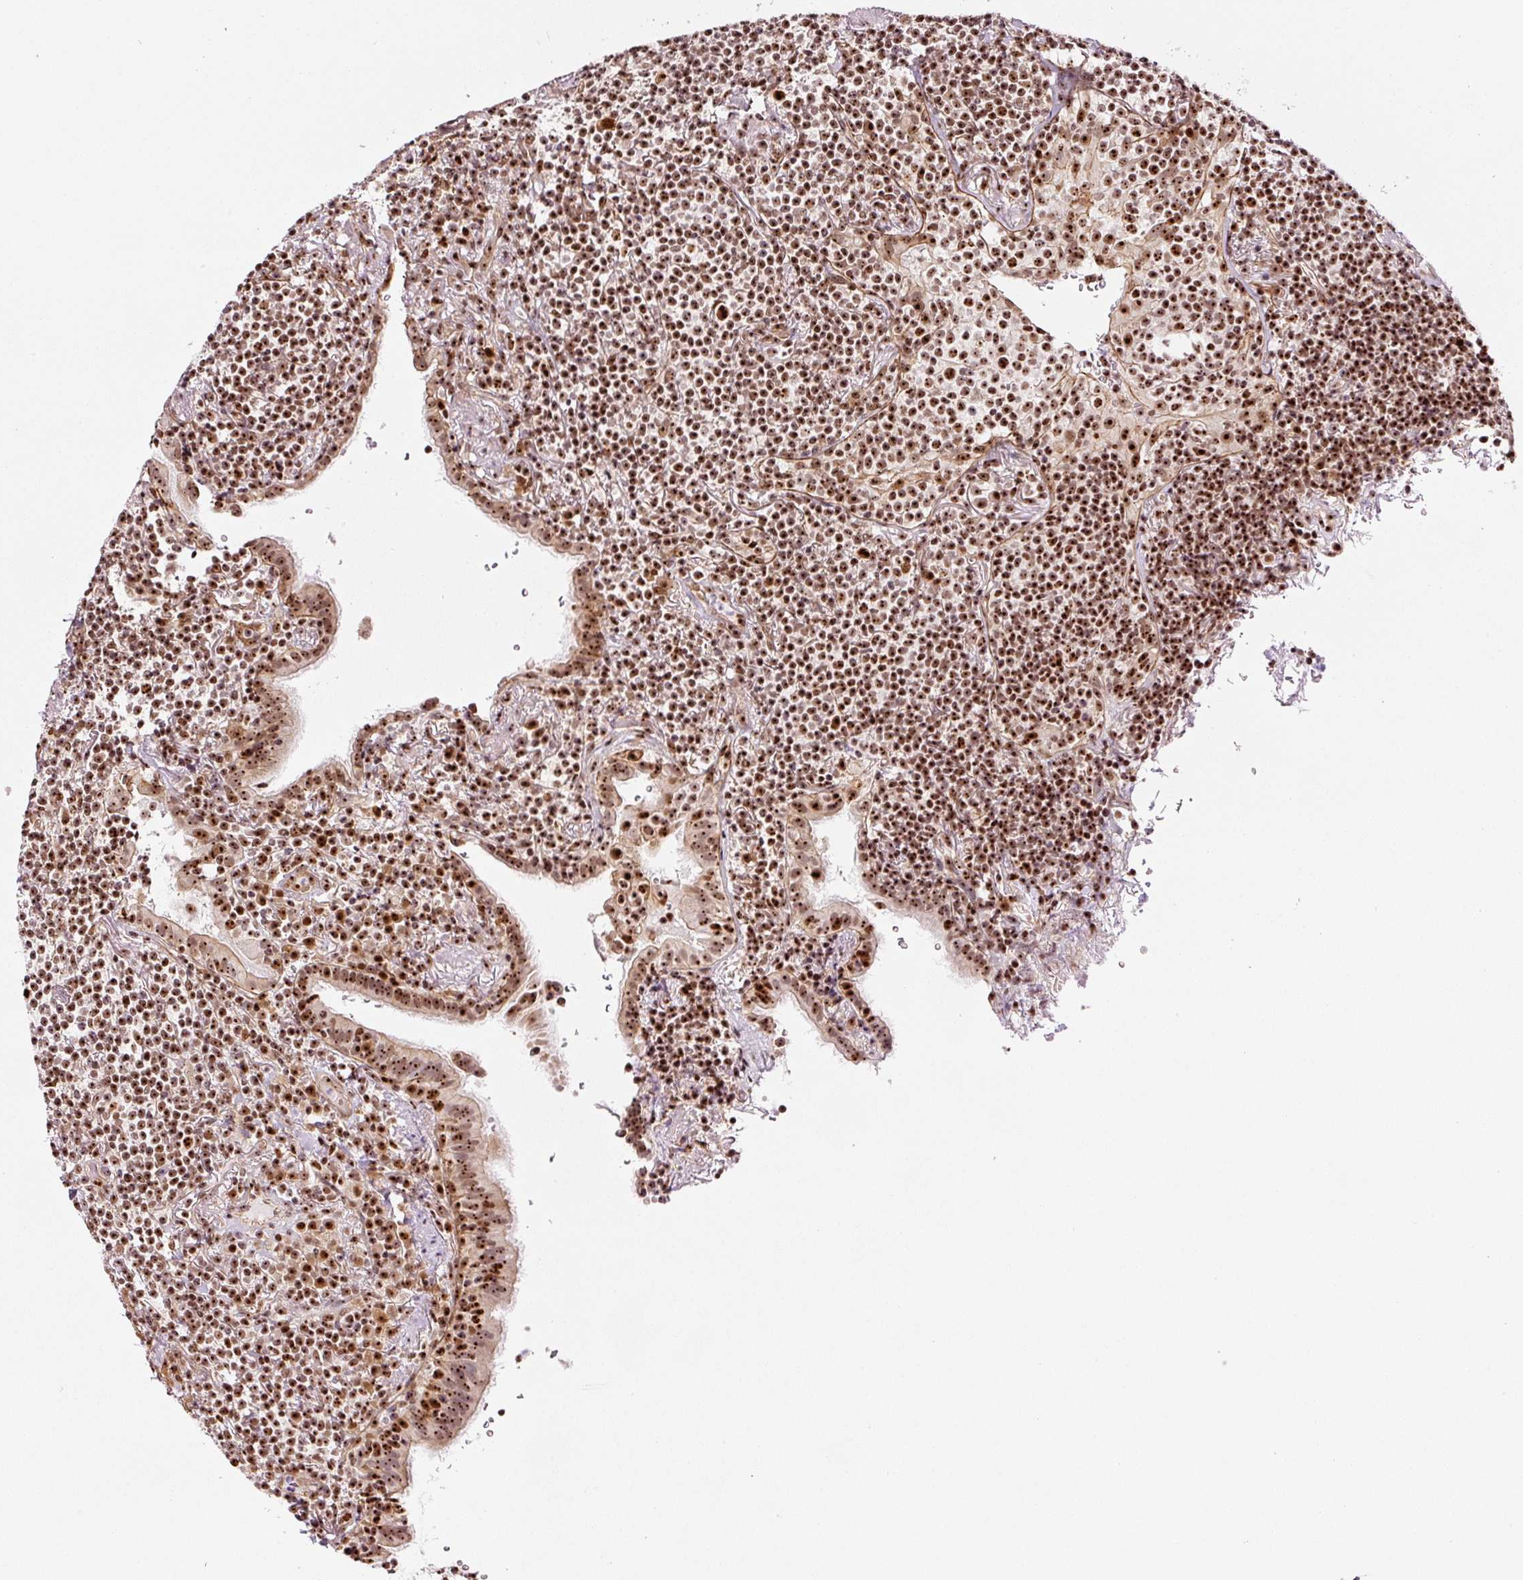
{"staining": {"intensity": "strong", "quantity": ">75%", "location": "nuclear"}, "tissue": "lymphoma", "cell_type": "Tumor cells", "image_type": "cancer", "snomed": [{"axis": "morphology", "description": "Malignant lymphoma, non-Hodgkin's type, Low grade"}, {"axis": "topography", "description": "Lung"}], "caption": "Protein expression analysis of human lymphoma reveals strong nuclear staining in about >75% of tumor cells. (brown staining indicates protein expression, while blue staining denotes nuclei).", "gene": "GNL3", "patient": {"sex": "female", "age": 71}}